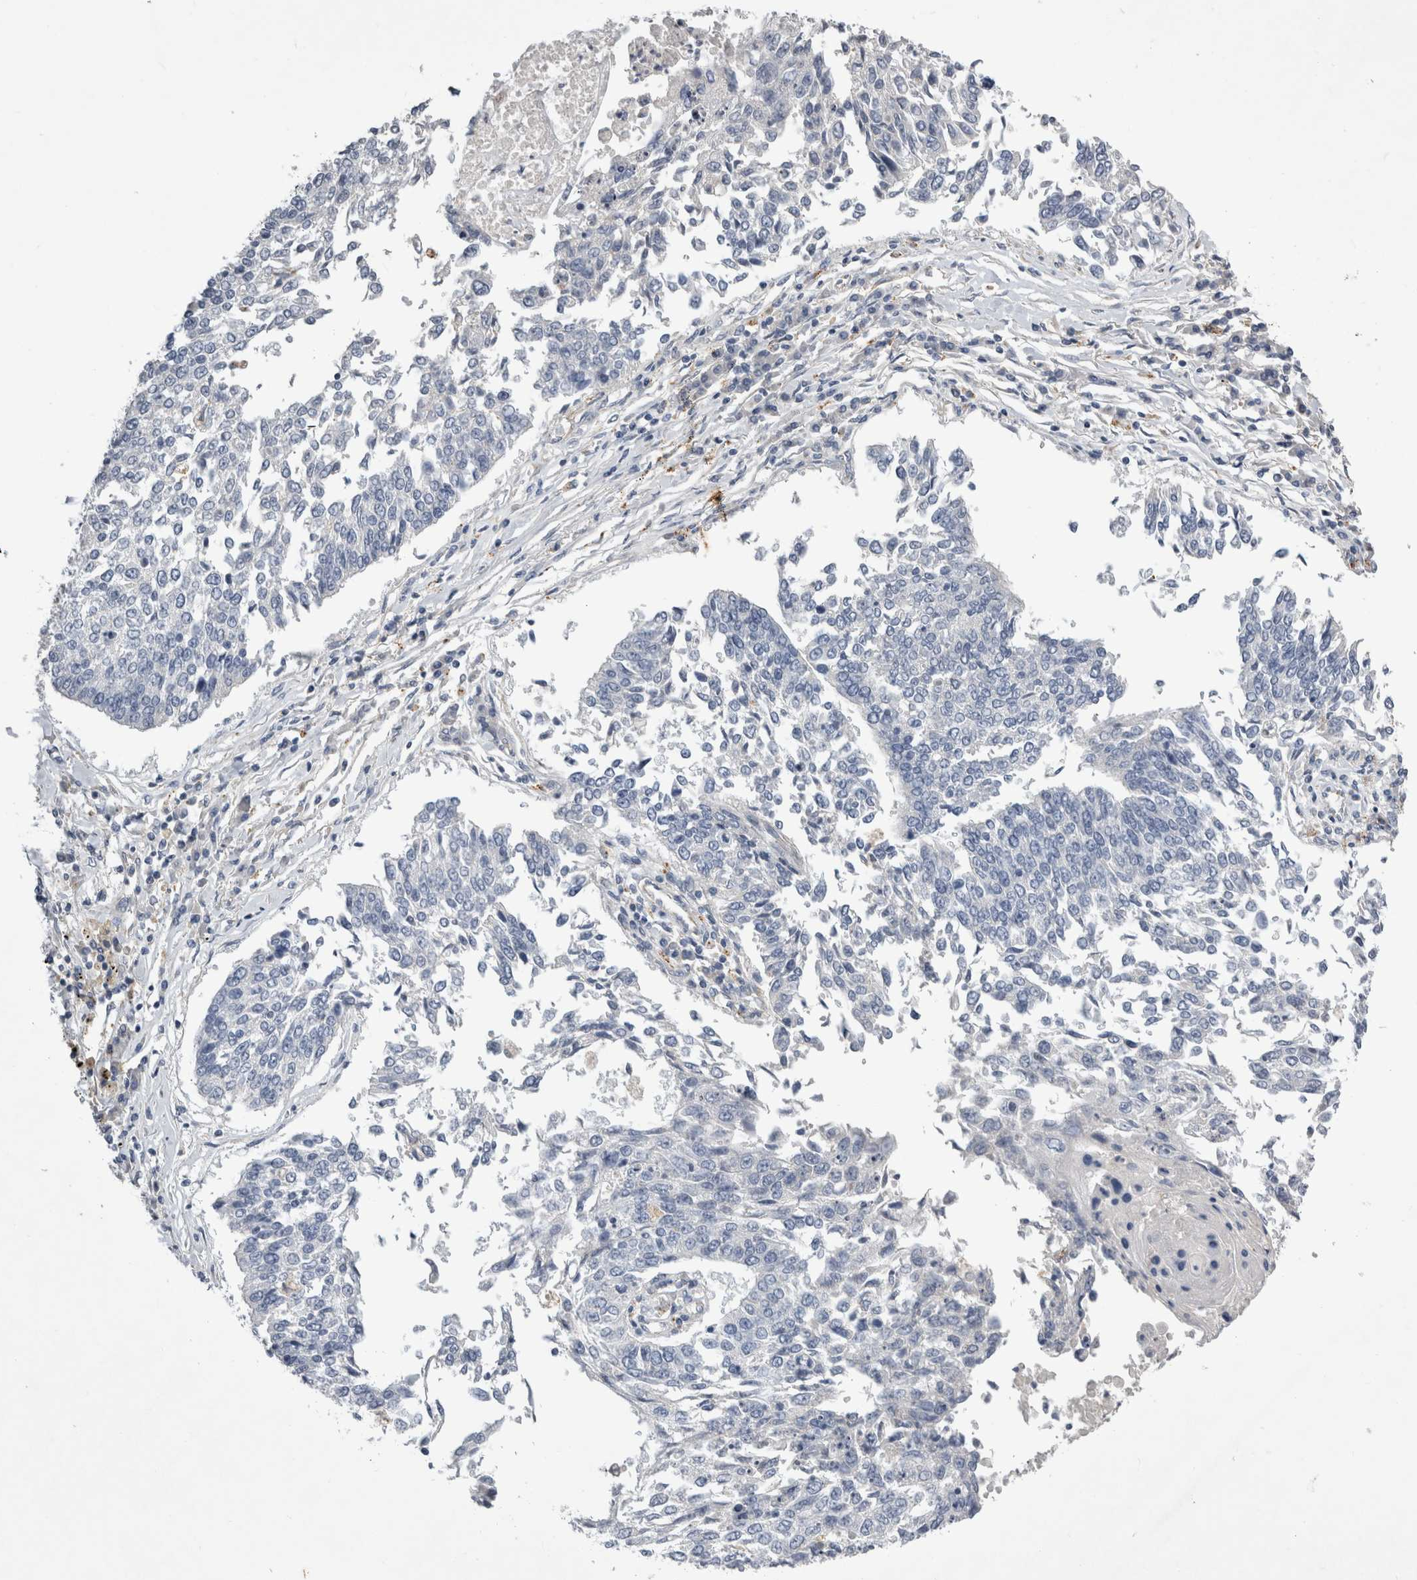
{"staining": {"intensity": "negative", "quantity": "none", "location": "none"}, "tissue": "lung cancer", "cell_type": "Tumor cells", "image_type": "cancer", "snomed": [{"axis": "morphology", "description": "Normal tissue, NOS"}, {"axis": "morphology", "description": "Squamous cell carcinoma, NOS"}, {"axis": "topography", "description": "Cartilage tissue"}, {"axis": "topography", "description": "Bronchus"}, {"axis": "topography", "description": "Lung"}, {"axis": "topography", "description": "Peripheral nerve tissue"}], "caption": "Tumor cells show no significant staining in lung cancer.", "gene": "STRADB", "patient": {"sex": "female", "age": 49}}